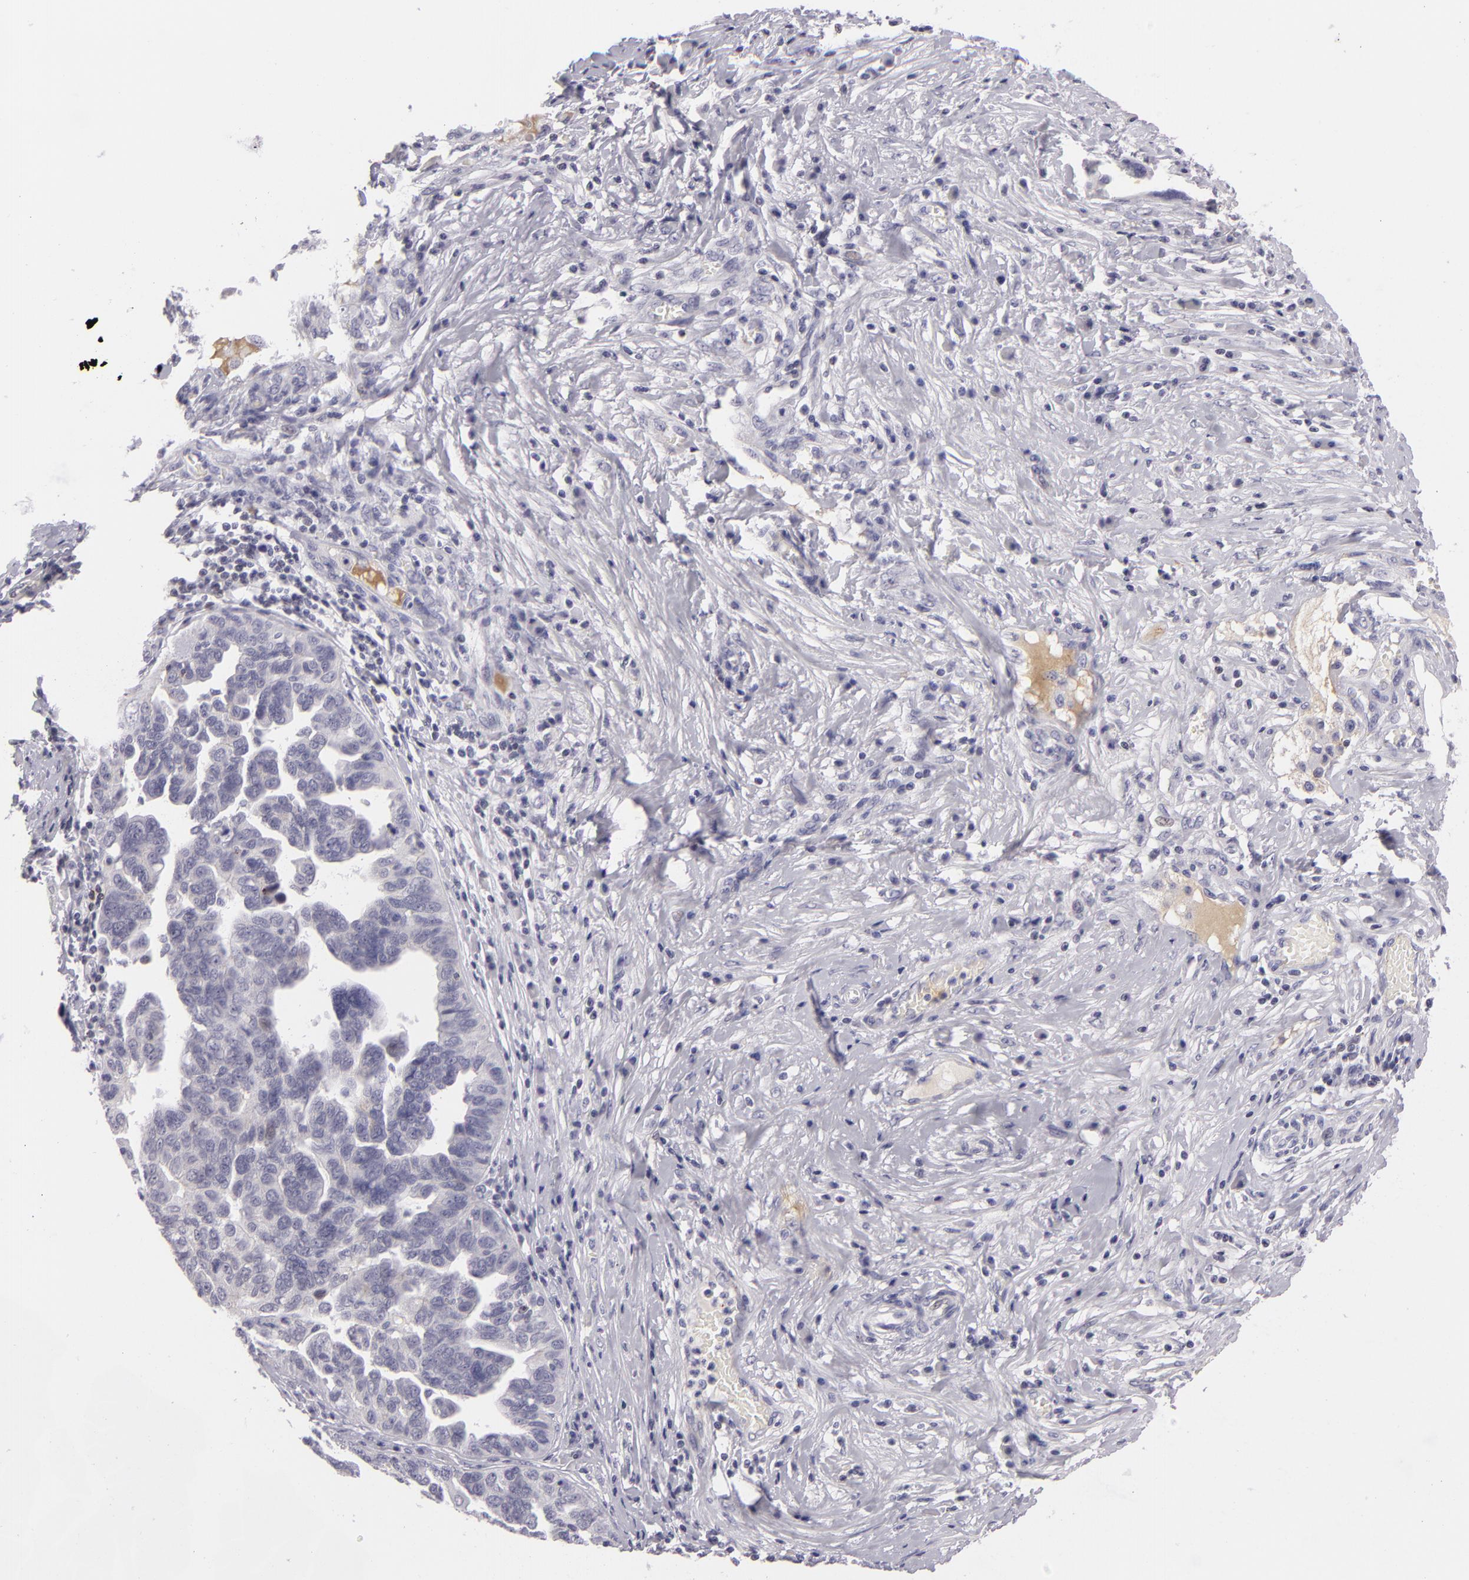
{"staining": {"intensity": "negative", "quantity": "none", "location": "none"}, "tissue": "ovarian cancer", "cell_type": "Tumor cells", "image_type": "cancer", "snomed": [{"axis": "morphology", "description": "Cystadenocarcinoma, serous, NOS"}, {"axis": "topography", "description": "Ovary"}], "caption": "Immunohistochemistry (IHC) micrograph of human ovarian cancer (serous cystadenocarcinoma) stained for a protein (brown), which exhibits no positivity in tumor cells.", "gene": "CTNNB1", "patient": {"sex": "female", "age": 64}}